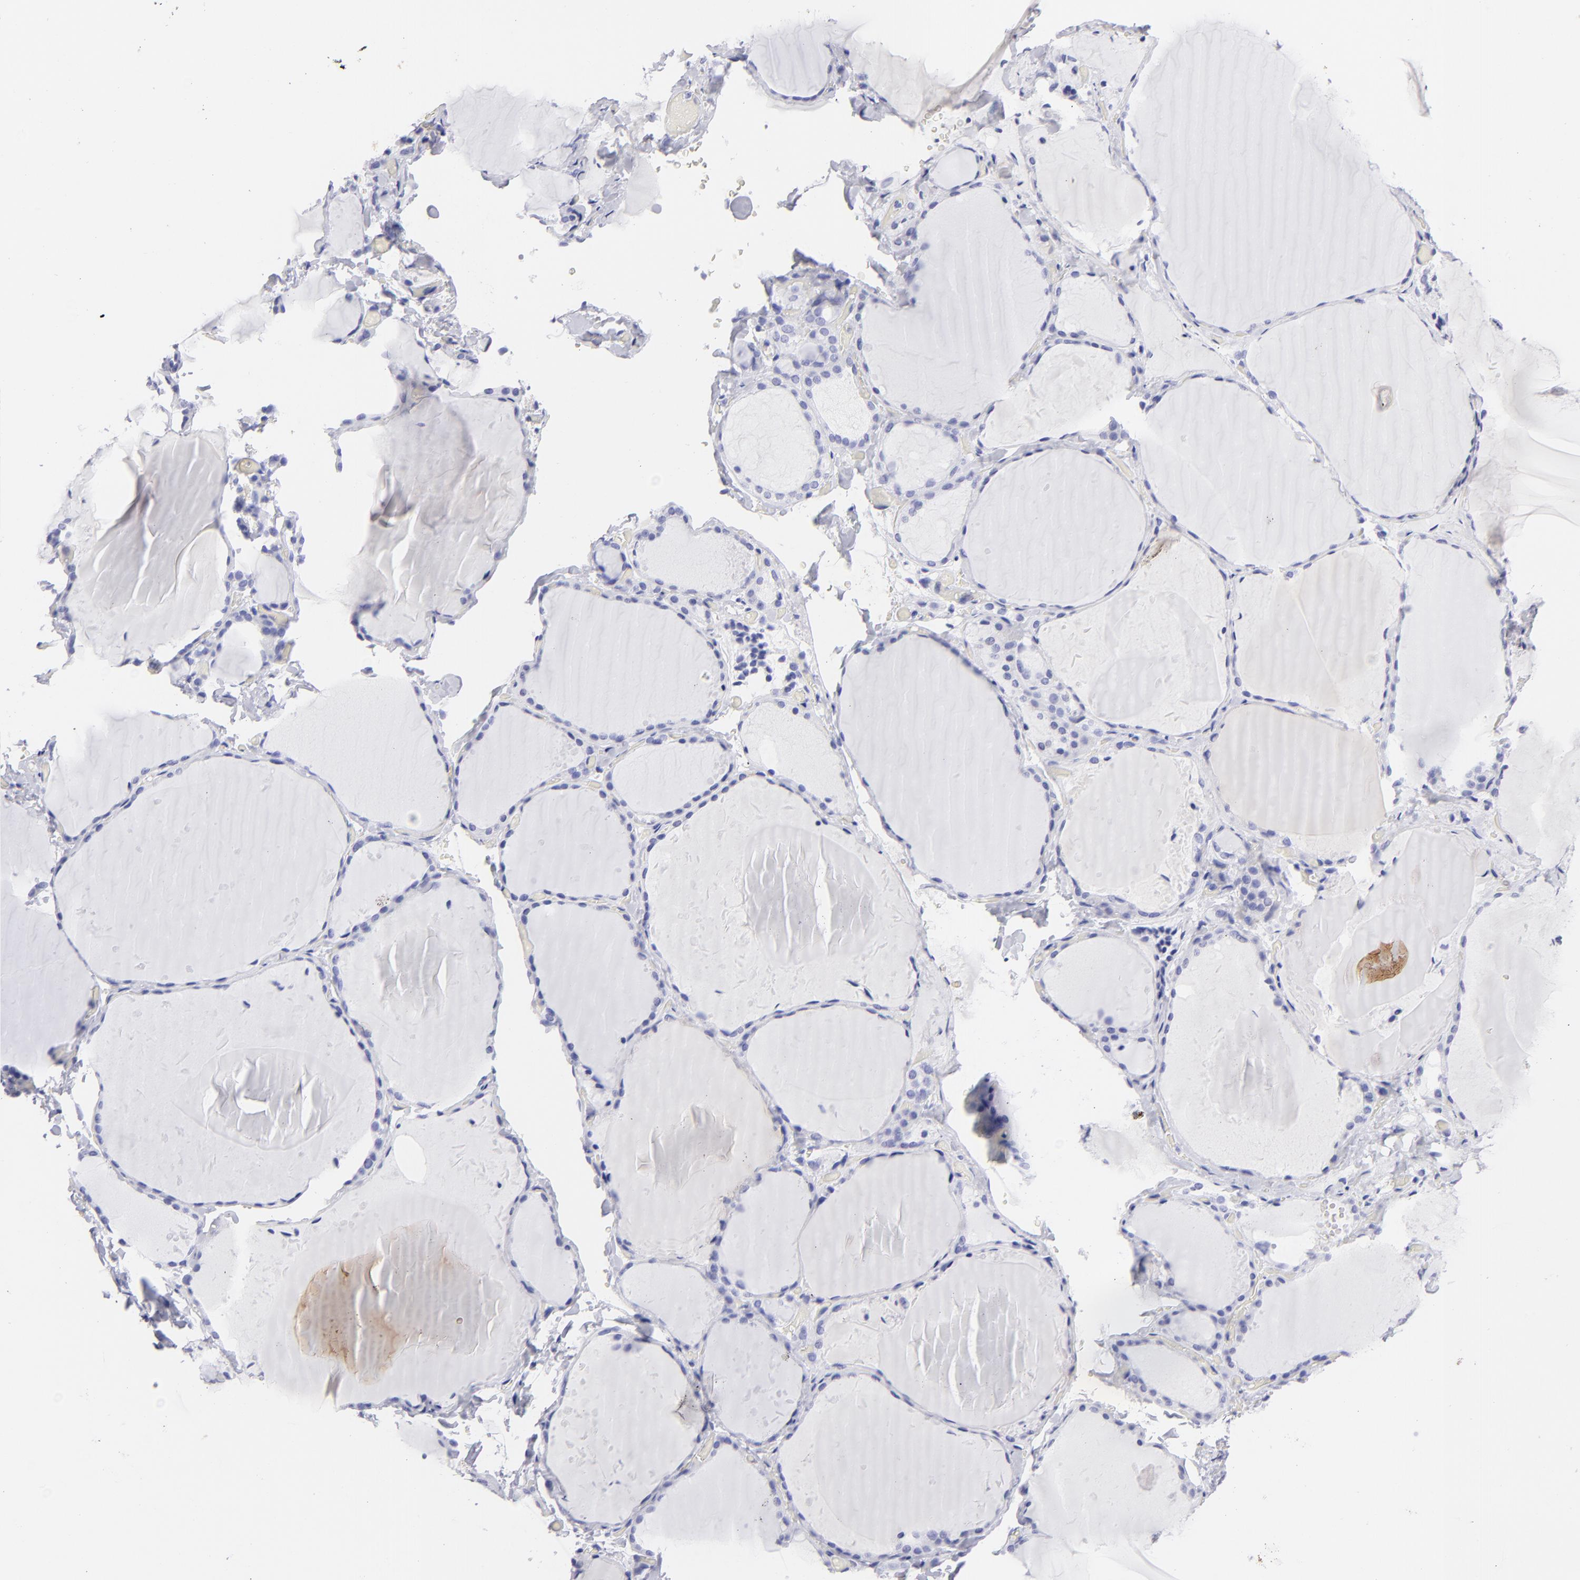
{"staining": {"intensity": "negative", "quantity": "none", "location": "none"}, "tissue": "thyroid gland", "cell_type": "Glandular cells", "image_type": "normal", "snomed": [{"axis": "morphology", "description": "Normal tissue, NOS"}, {"axis": "topography", "description": "Thyroid gland"}], "caption": "Immunohistochemical staining of normal human thyroid gland reveals no significant positivity in glandular cells. Brightfield microscopy of immunohistochemistry stained with DAB (brown) and hematoxylin (blue), captured at high magnification.", "gene": "SLC1A2", "patient": {"sex": "female", "age": 22}}